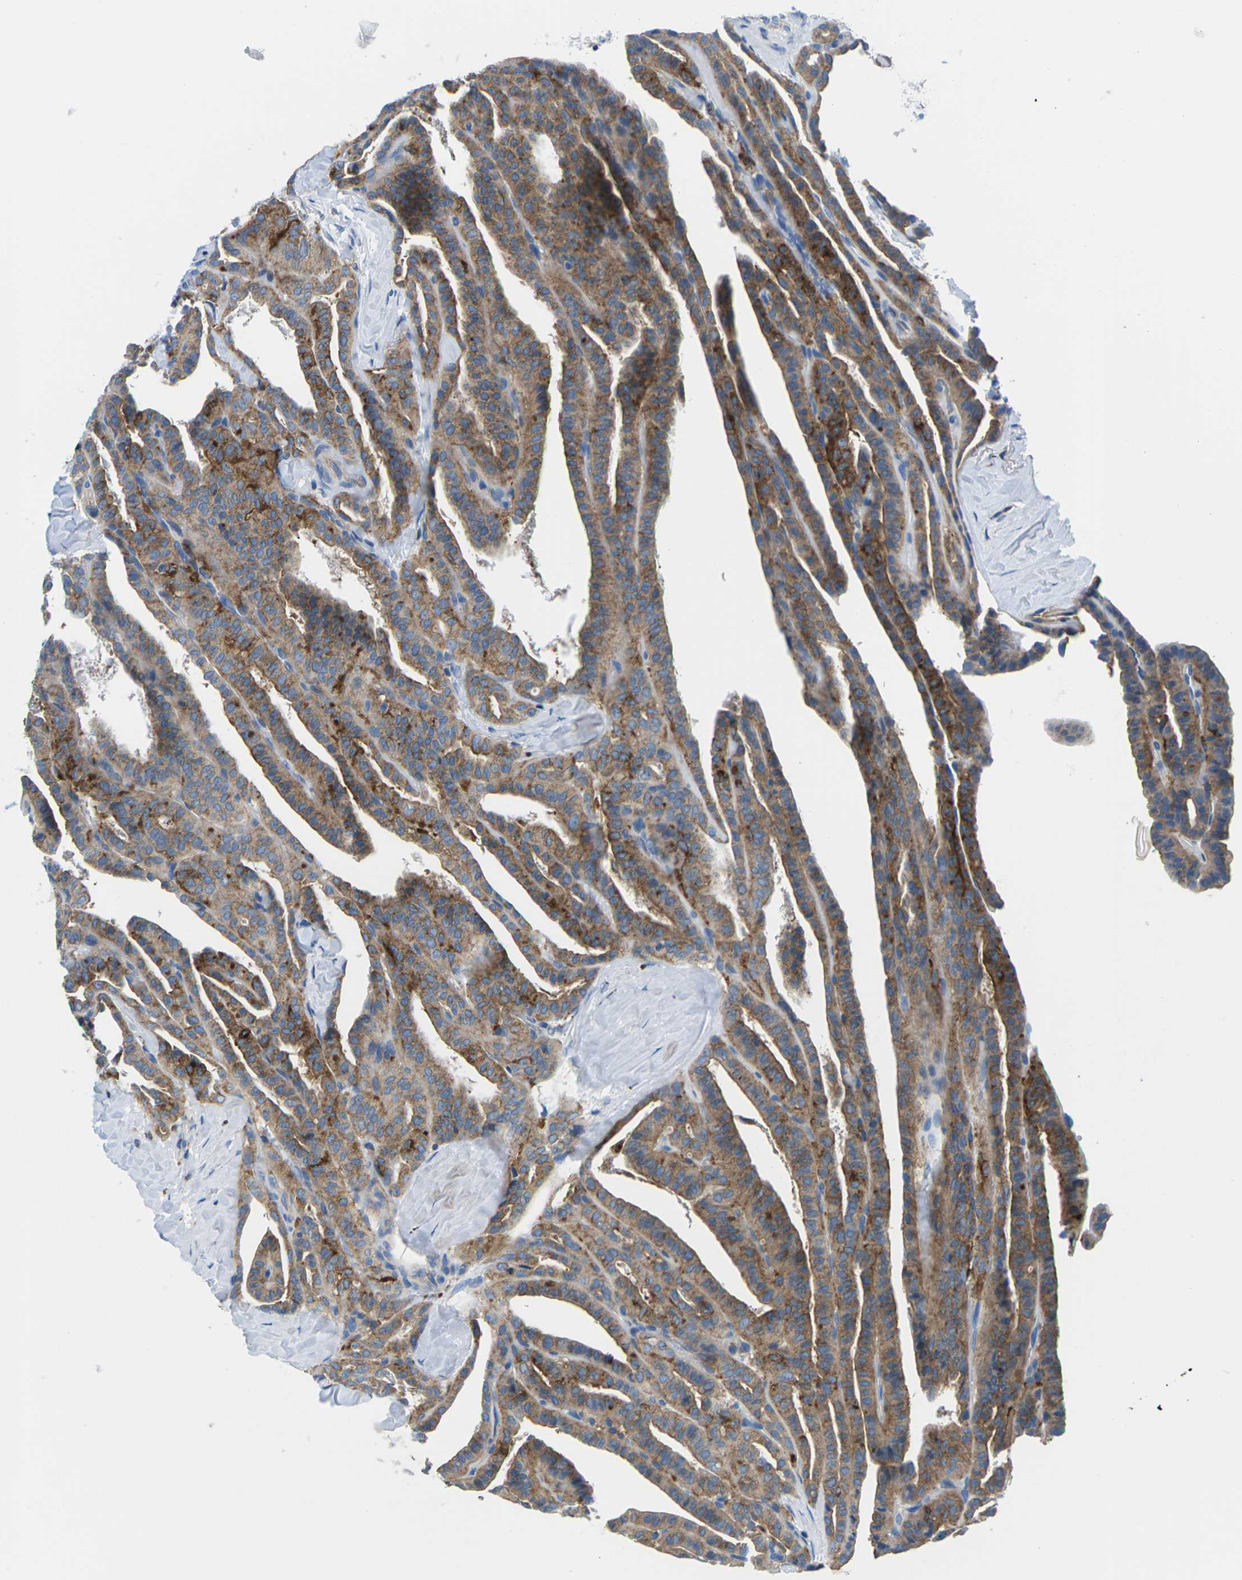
{"staining": {"intensity": "moderate", "quantity": ">75%", "location": "cytoplasmic/membranous"}, "tissue": "thyroid cancer", "cell_type": "Tumor cells", "image_type": "cancer", "snomed": [{"axis": "morphology", "description": "Papillary adenocarcinoma, NOS"}, {"axis": "topography", "description": "Thyroid gland"}], "caption": "The immunohistochemical stain labels moderate cytoplasmic/membranous expression in tumor cells of papillary adenocarcinoma (thyroid) tissue.", "gene": "SYNGR2", "patient": {"sex": "male", "age": 77}}